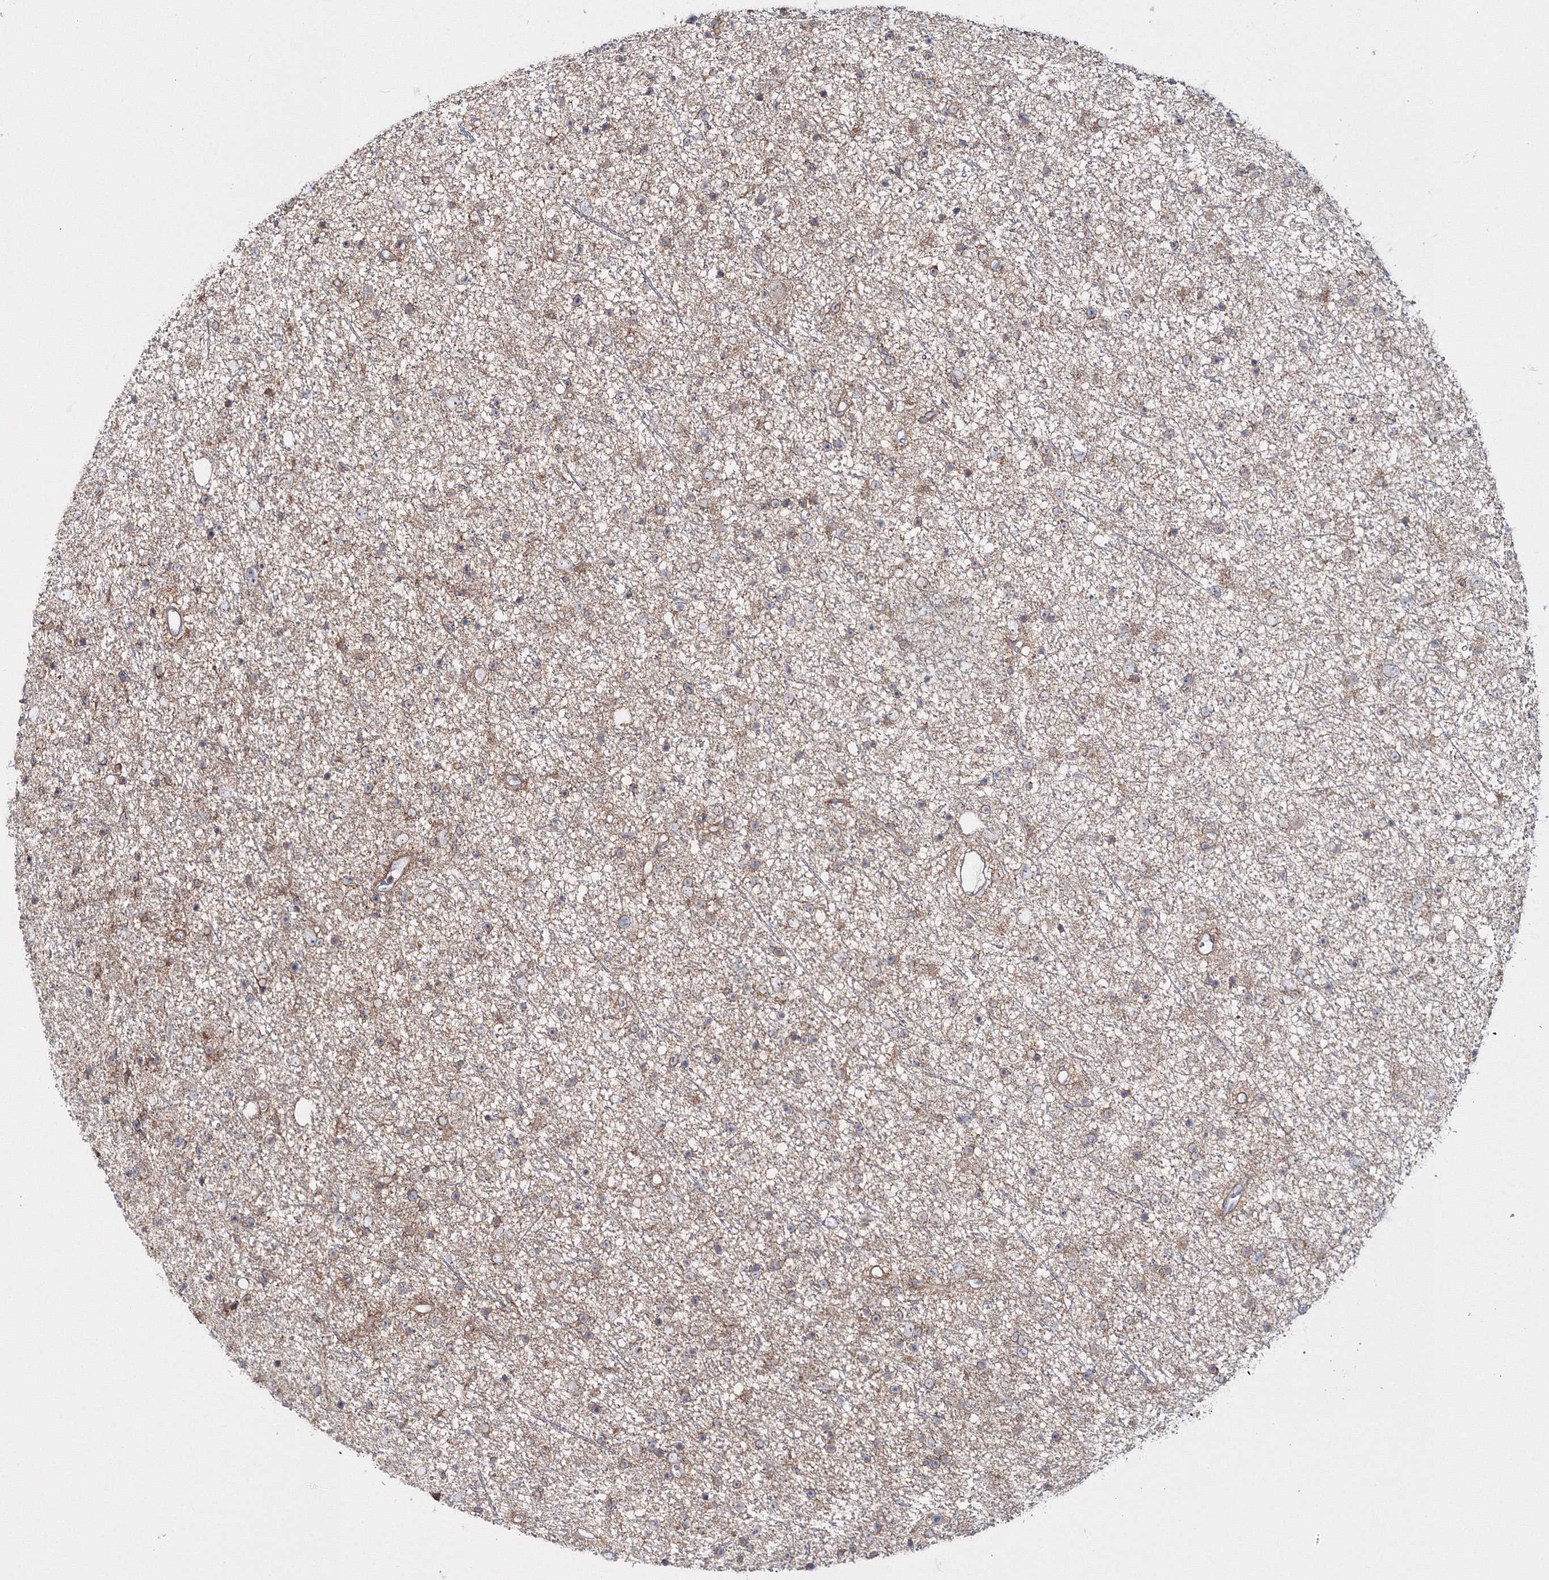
{"staining": {"intensity": "weak", "quantity": "25%-75%", "location": "cytoplasmic/membranous"}, "tissue": "glioma", "cell_type": "Tumor cells", "image_type": "cancer", "snomed": [{"axis": "morphology", "description": "Glioma, malignant, Low grade"}, {"axis": "topography", "description": "Cerebral cortex"}], "caption": "Protein analysis of malignant glioma (low-grade) tissue shows weak cytoplasmic/membranous expression in about 25%-75% of tumor cells.", "gene": "IPMK", "patient": {"sex": "female", "age": 39}}